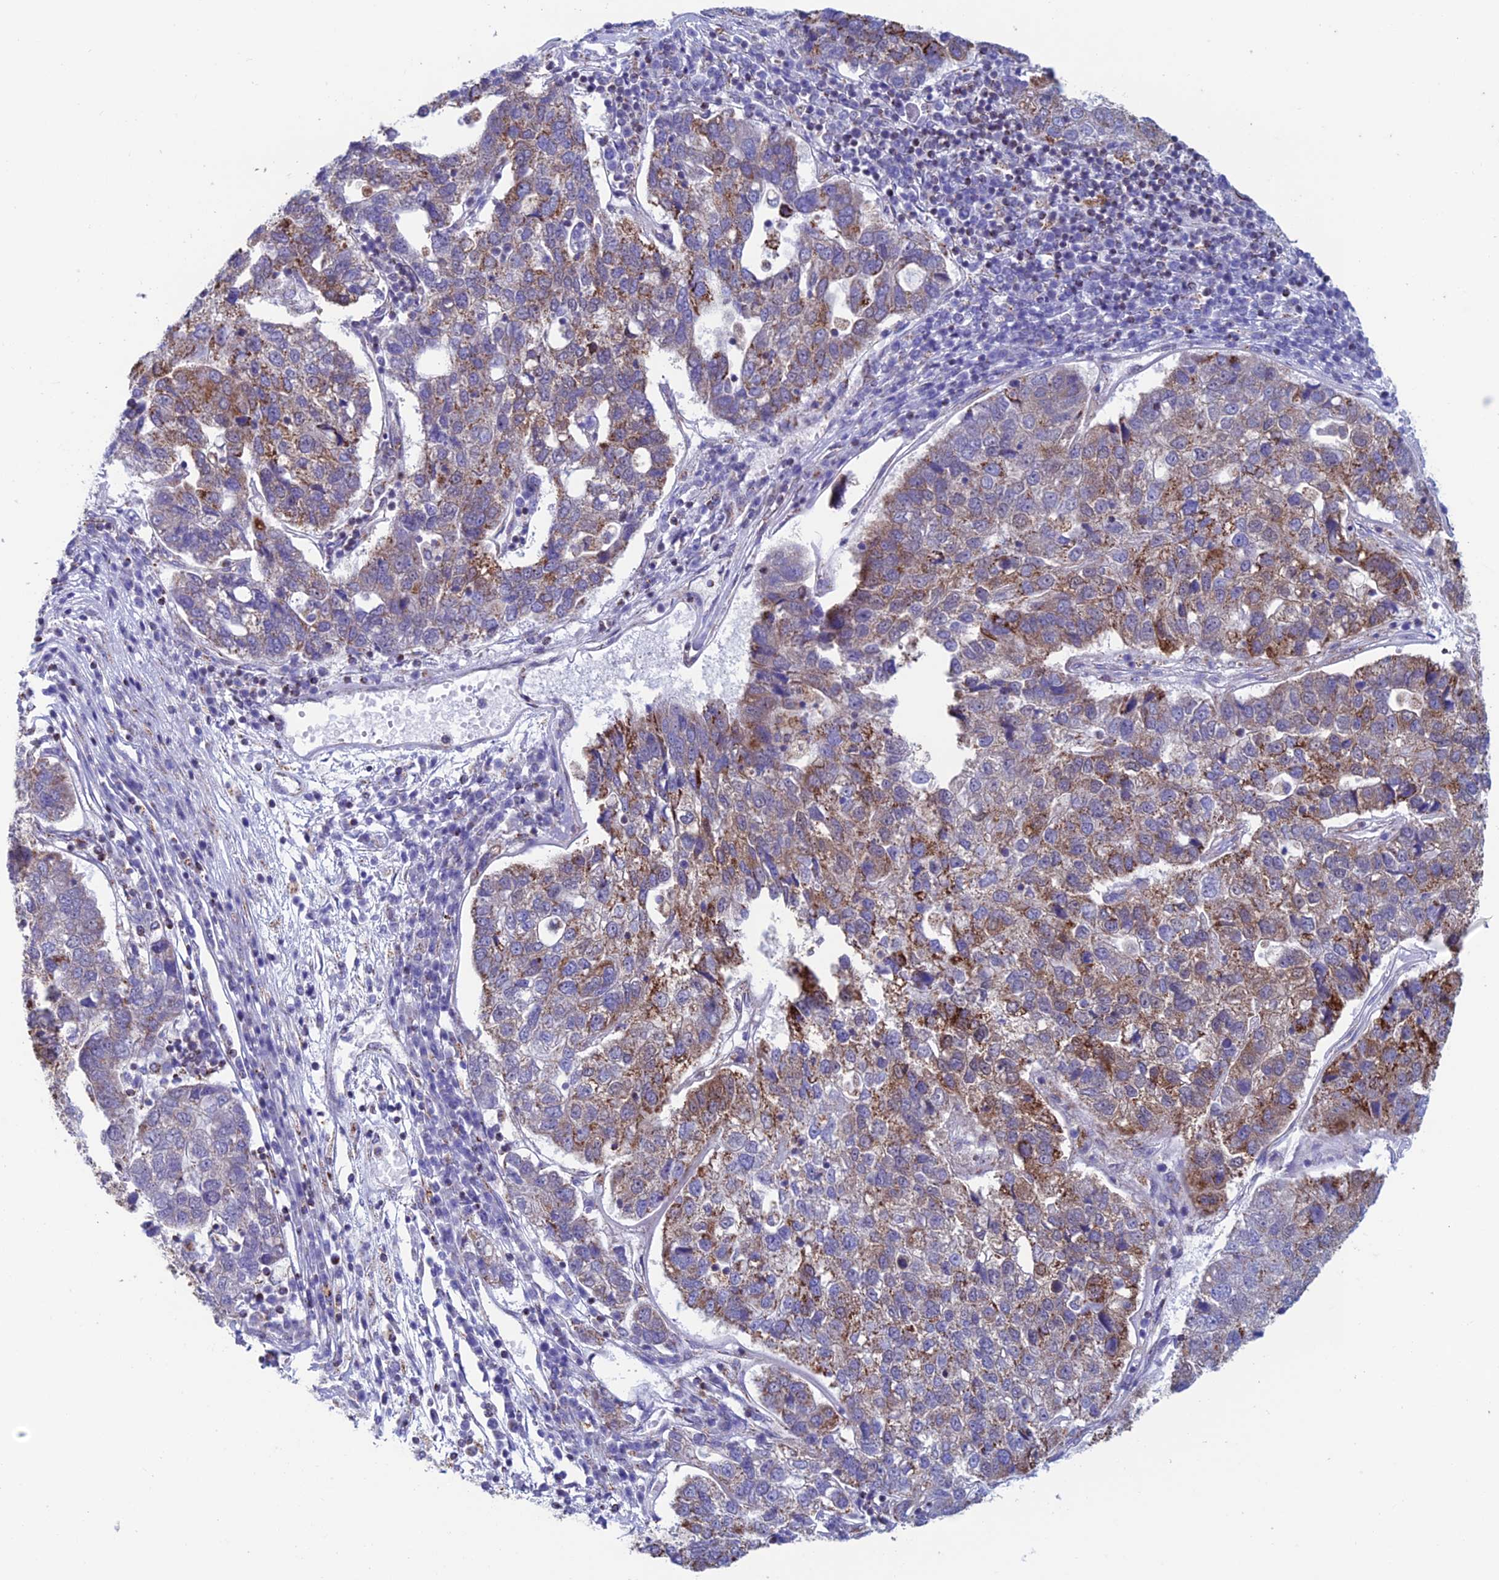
{"staining": {"intensity": "moderate", "quantity": ">75%", "location": "cytoplasmic/membranous"}, "tissue": "pancreatic cancer", "cell_type": "Tumor cells", "image_type": "cancer", "snomed": [{"axis": "morphology", "description": "Adenocarcinoma, NOS"}, {"axis": "topography", "description": "Pancreas"}], "caption": "High-power microscopy captured an immunohistochemistry (IHC) histopathology image of pancreatic cancer (adenocarcinoma), revealing moderate cytoplasmic/membranous expression in about >75% of tumor cells.", "gene": "ZNG1B", "patient": {"sex": "female", "age": 61}}